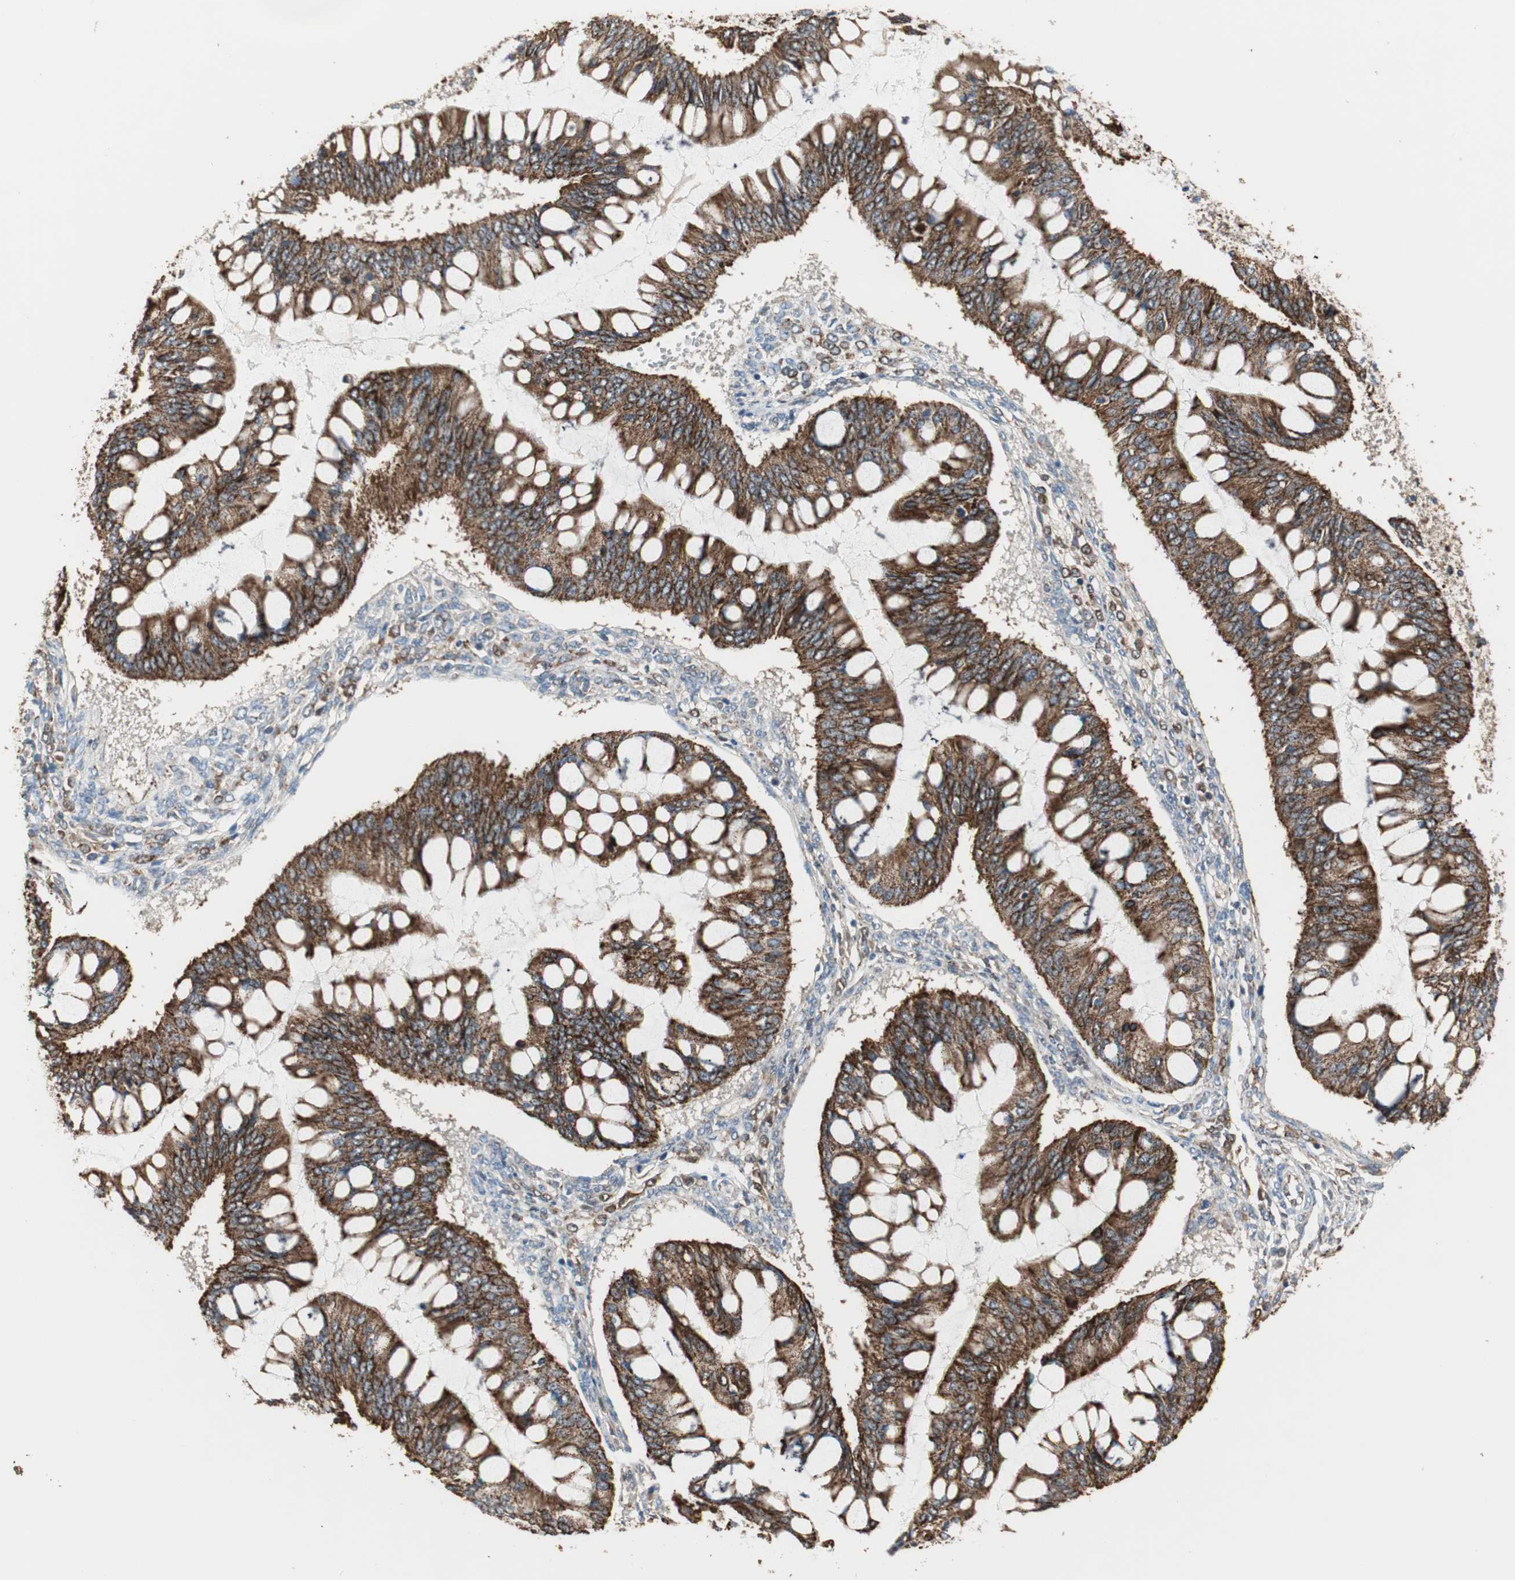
{"staining": {"intensity": "strong", "quantity": ">75%", "location": "cytoplasmic/membranous"}, "tissue": "ovarian cancer", "cell_type": "Tumor cells", "image_type": "cancer", "snomed": [{"axis": "morphology", "description": "Cystadenocarcinoma, mucinous, NOS"}, {"axis": "topography", "description": "Ovary"}], "caption": "Protein expression analysis of ovarian mucinous cystadenocarcinoma demonstrates strong cytoplasmic/membranous staining in about >75% of tumor cells.", "gene": "TST", "patient": {"sex": "female", "age": 73}}